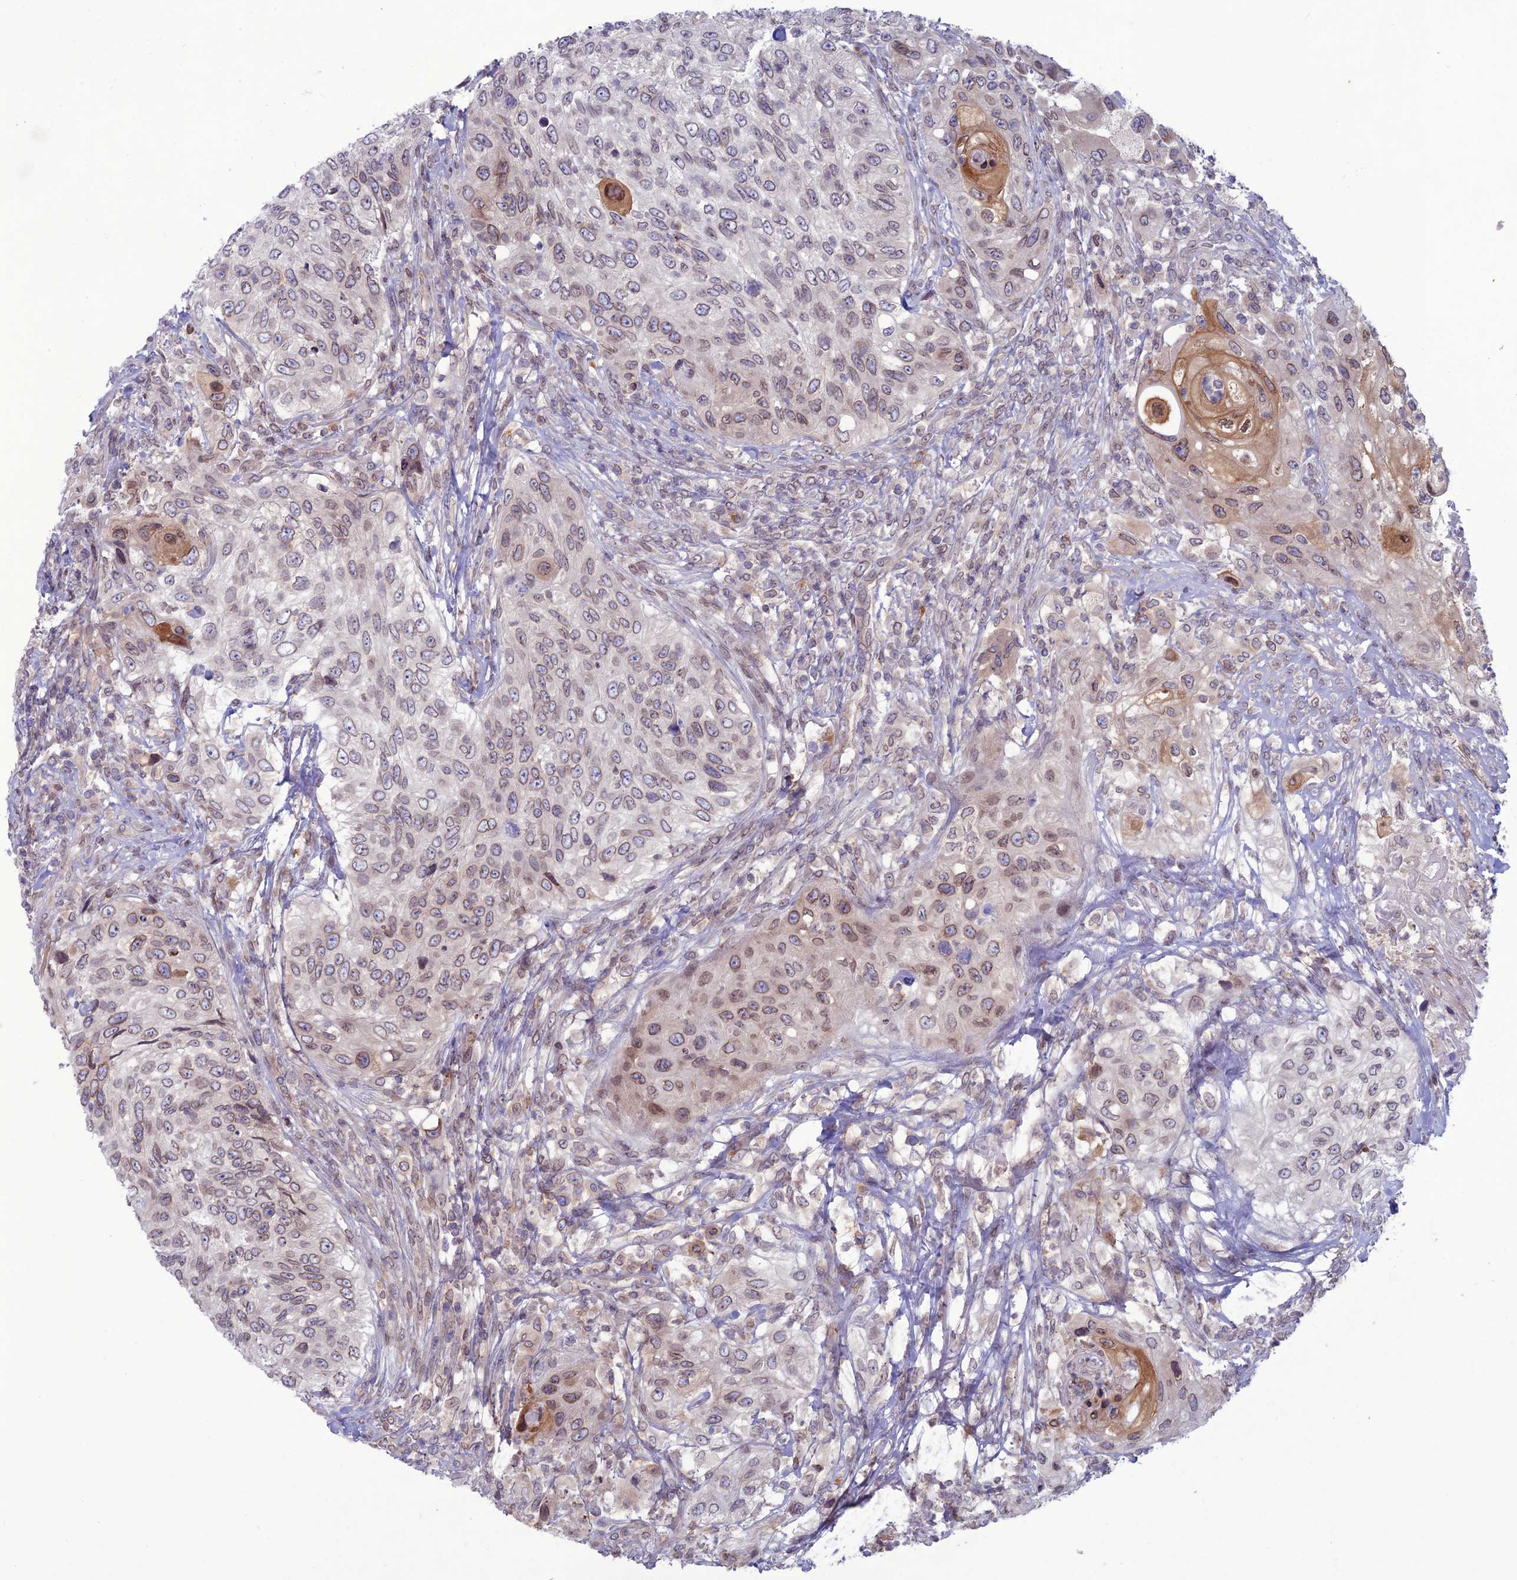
{"staining": {"intensity": "moderate", "quantity": ">75%", "location": "cytoplasmic/membranous,nuclear"}, "tissue": "urothelial cancer", "cell_type": "Tumor cells", "image_type": "cancer", "snomed": [{"axis": "morphology", "description": "Urothelial carcinoma, High grade"}, {"axis": "topography", "description": "Urinary bladder"}], "caption": "Immunohistochemical staining of high-grade urothelial carcinoma shows medium levels of moderate cytoplasmic/membranous and nuclear expression in about >75% of tumor cells. (DAB (3,3'-diaminobenzidine) = brown stain, brightfield microscopy at high magnification).", "gene": "WDR46", "patient": {"sex": "female", "age": 60}}